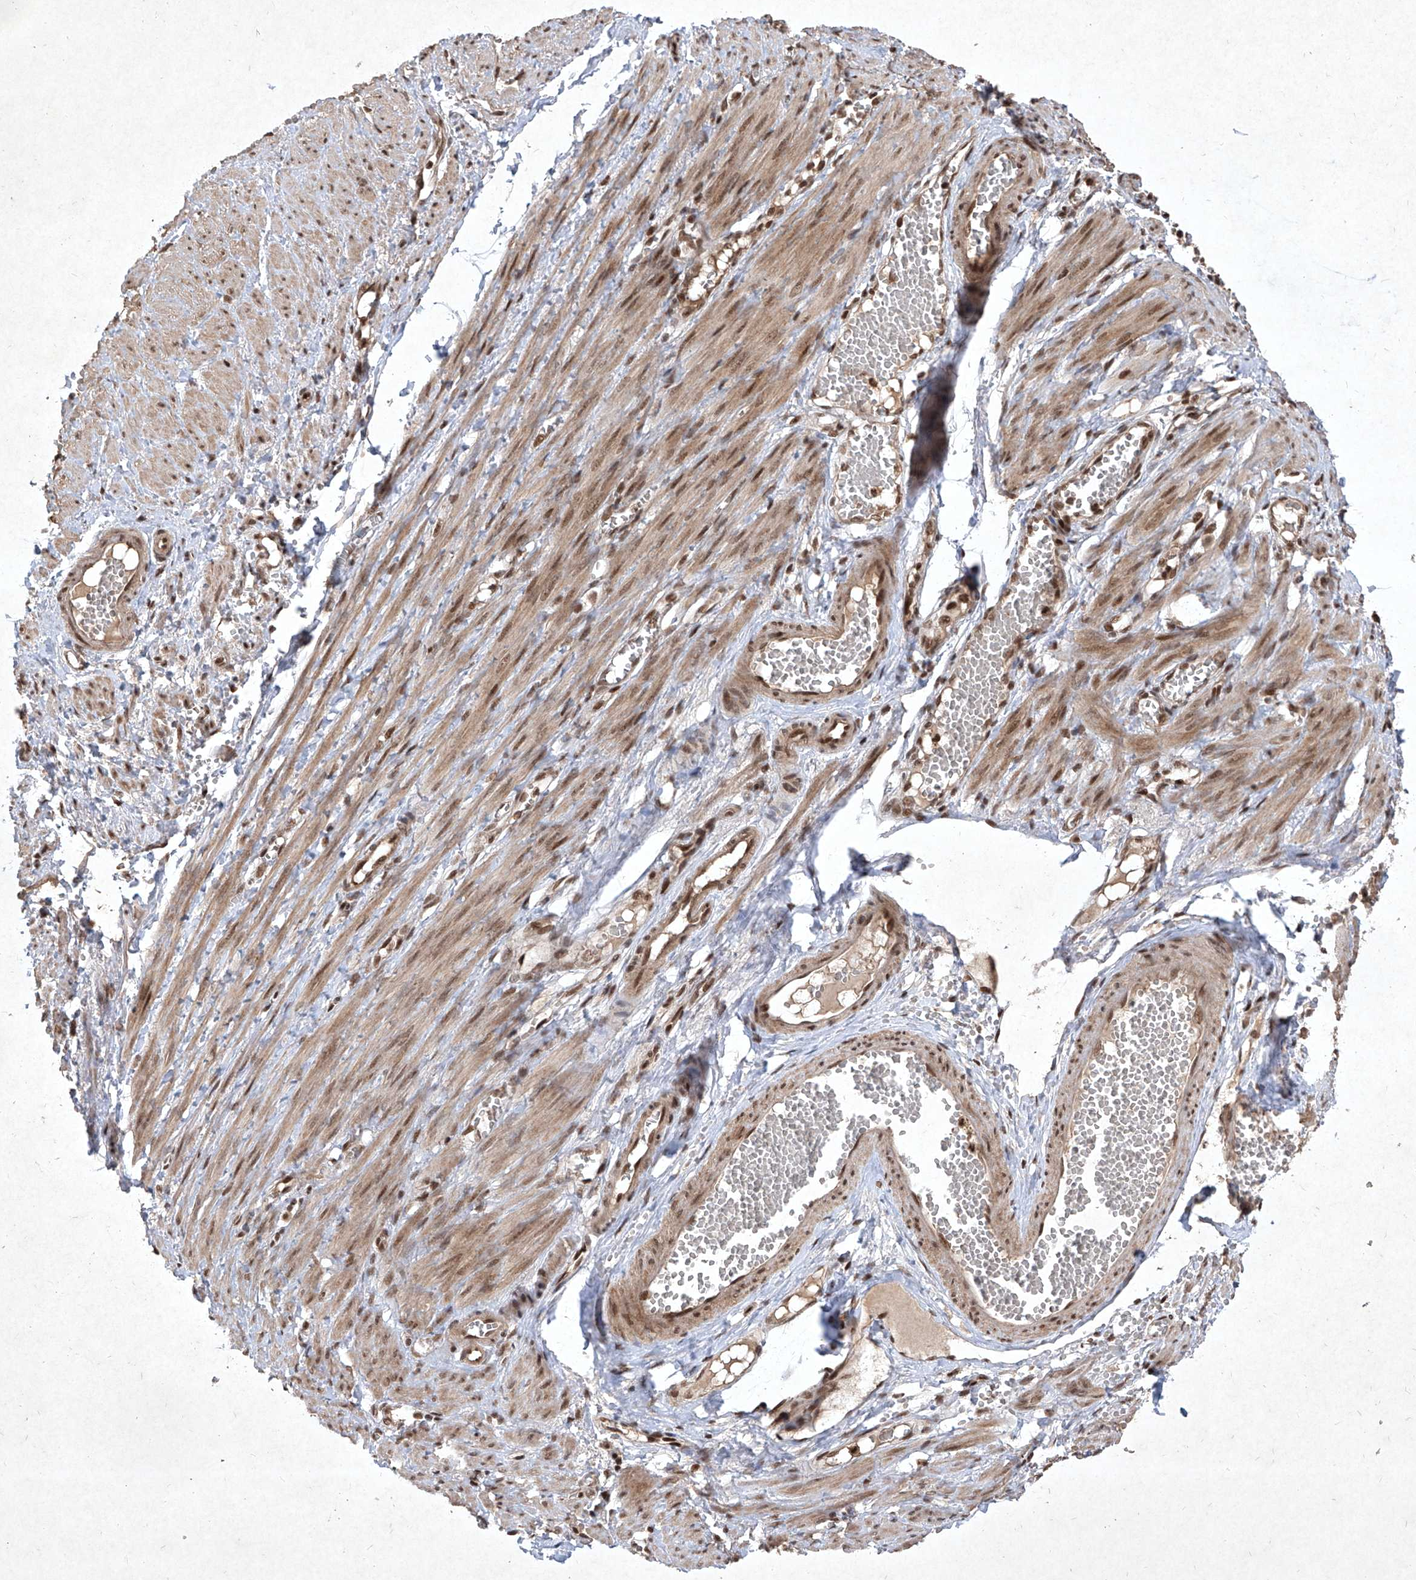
{"staining": {"intensity": "weak", "quantity": "25%-75%", "location": "cytoplasmic/membranous,nuclear"}, "tissue": "adipose tissue", "cell_type": "Adipocytes", "image_type": "normal", "snomed": [{"axis": "morphology", "description": "Normal tissue, NOS"}, {"axis": "topography", "description": "Smooth muscle"}, {"axis": "topography", "description": "Peripheral nerve tissue"}], "caption": "Benign adipose tissue displays weak cytoplasmic/membranous,nuclear expression in approximately 25%-75% of adipocytes.", "gene": "IRF2", "patient": {"sex": "female", "age": 39}}